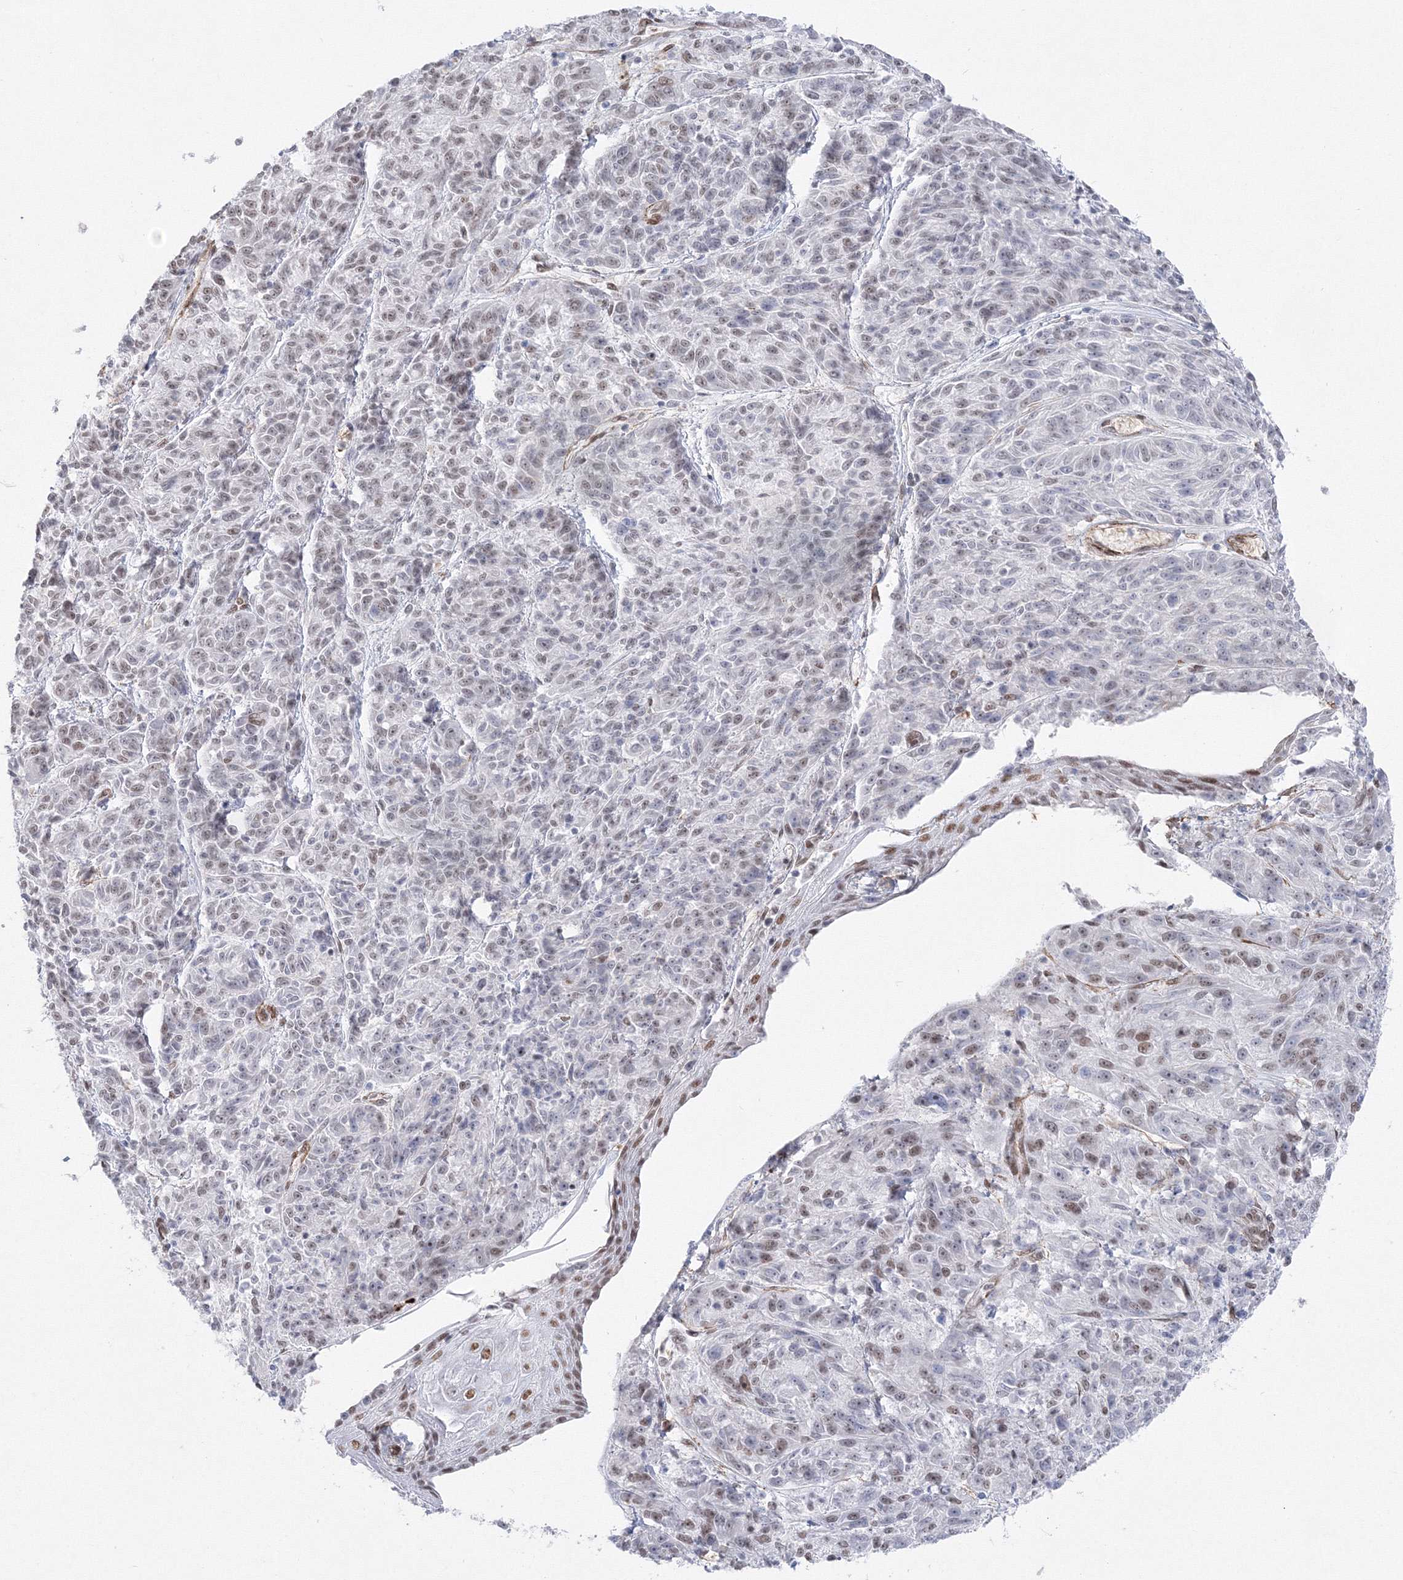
{"staining": {"intensity": "weak", "quantity": "<25%", "location": "nuclear"}, "tissue": "melanoma", "cell_type": "Tumor cells", "image_type": "cancer", "snomed": [{"axis": "morphology", "description": "Malignant melanoma, NOS"}, {"axis": "topography", "description": "Skin"}], "caption": "Immunohistochemistry image of neoplastic tissue: melanoma stained with DAB (3,3'-diaminobenzidine) exhibits no significant protein positivity in tumor cells. (Stains: DAB immunohistochemistry (IHC) with hematoxylin counter stain, Microscopy: brightfield microscopy at high magnification).", "gene": "ZNF638", "patient": {"sex": "male", "age": 53}}